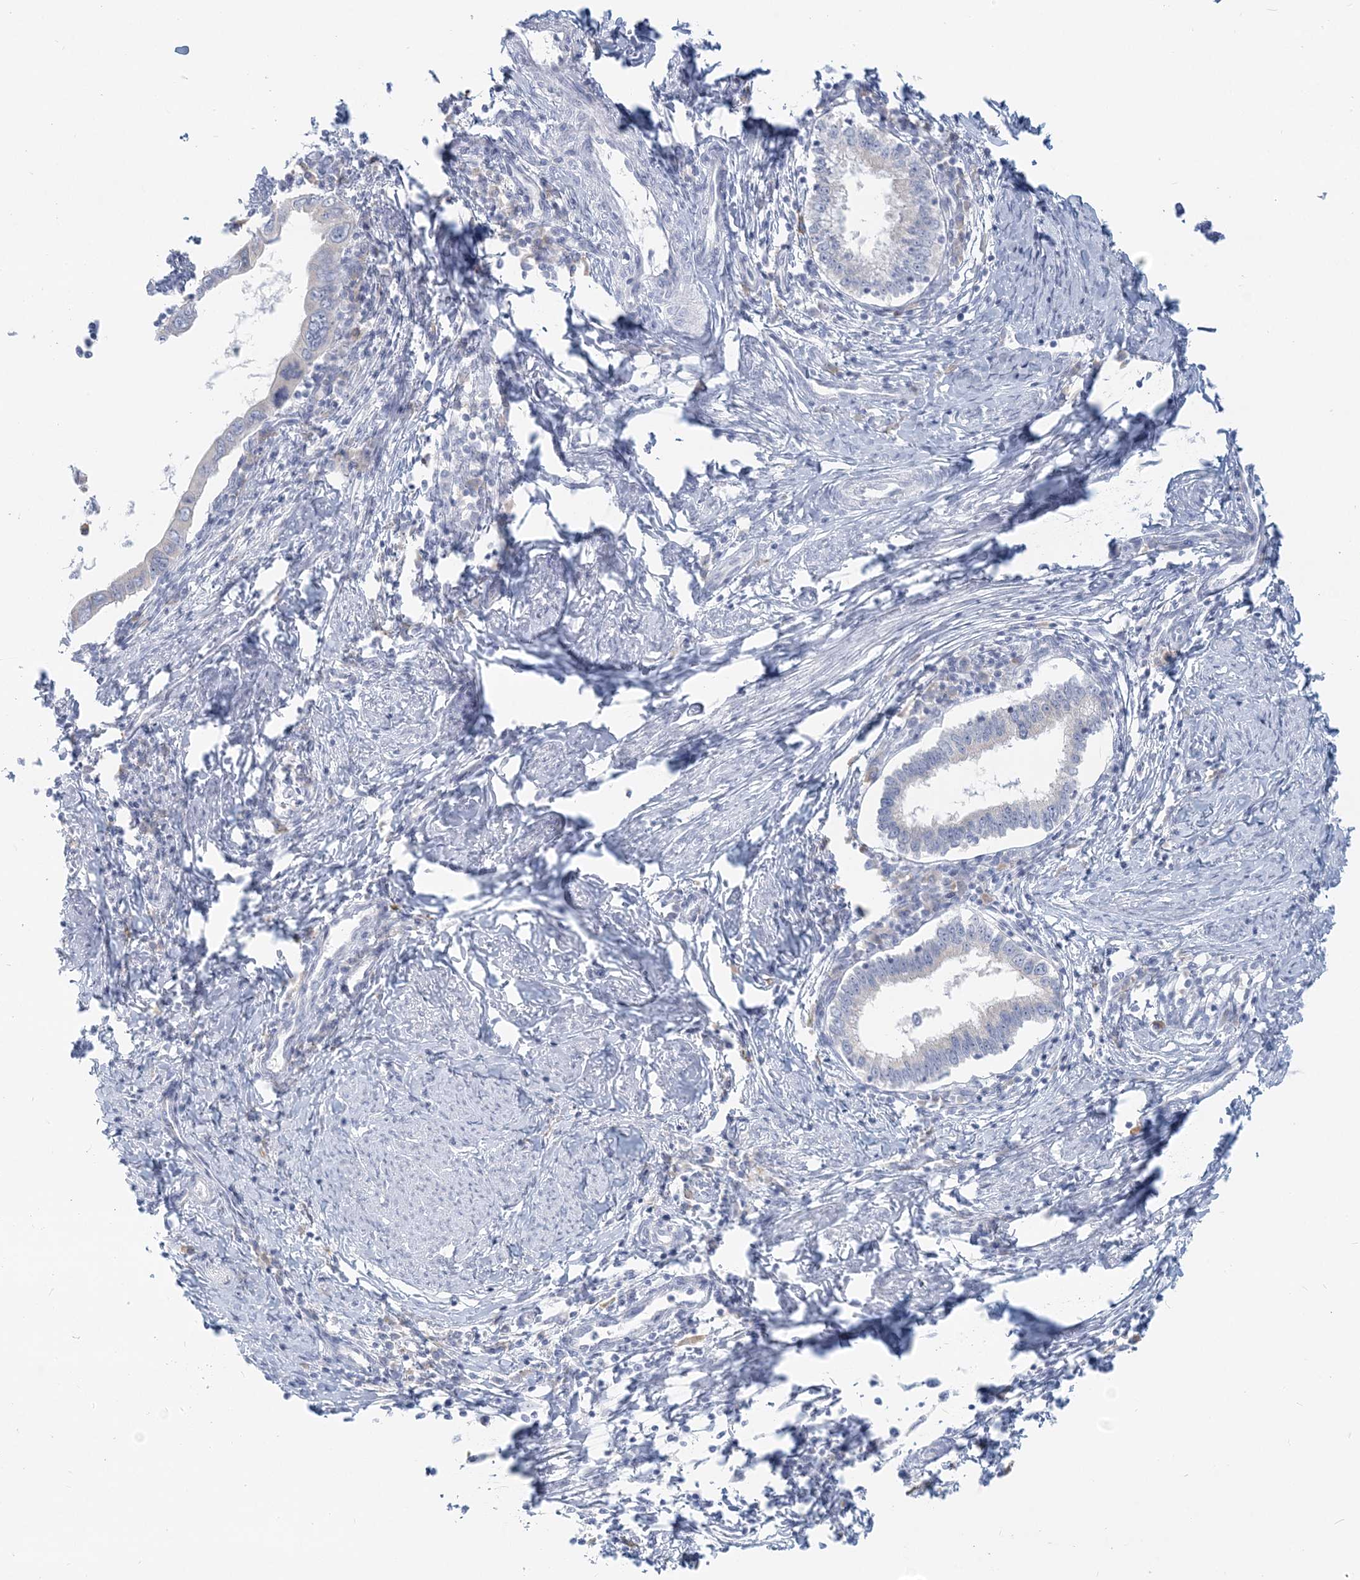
{"staining": {"intensity": "negative", "quantity": "none", "location": "none"}, "tissue": "cervical cancer", "cell_type": "Tumor cells", "image_type": "cancer", "snomed": [{"axis": "morphology", "description": "Adenocarcinoma, NOS"}, {"axis": "topography", "description": "Cervix"}], "caption": "This is a photomicrograph of immunohistochemistry (IHC) staining of cervical adenocarcinoma, which shows no expression in tumor cells.", "gene": "CSN1S1", "patient": {"sex": "female", "age": 36}}